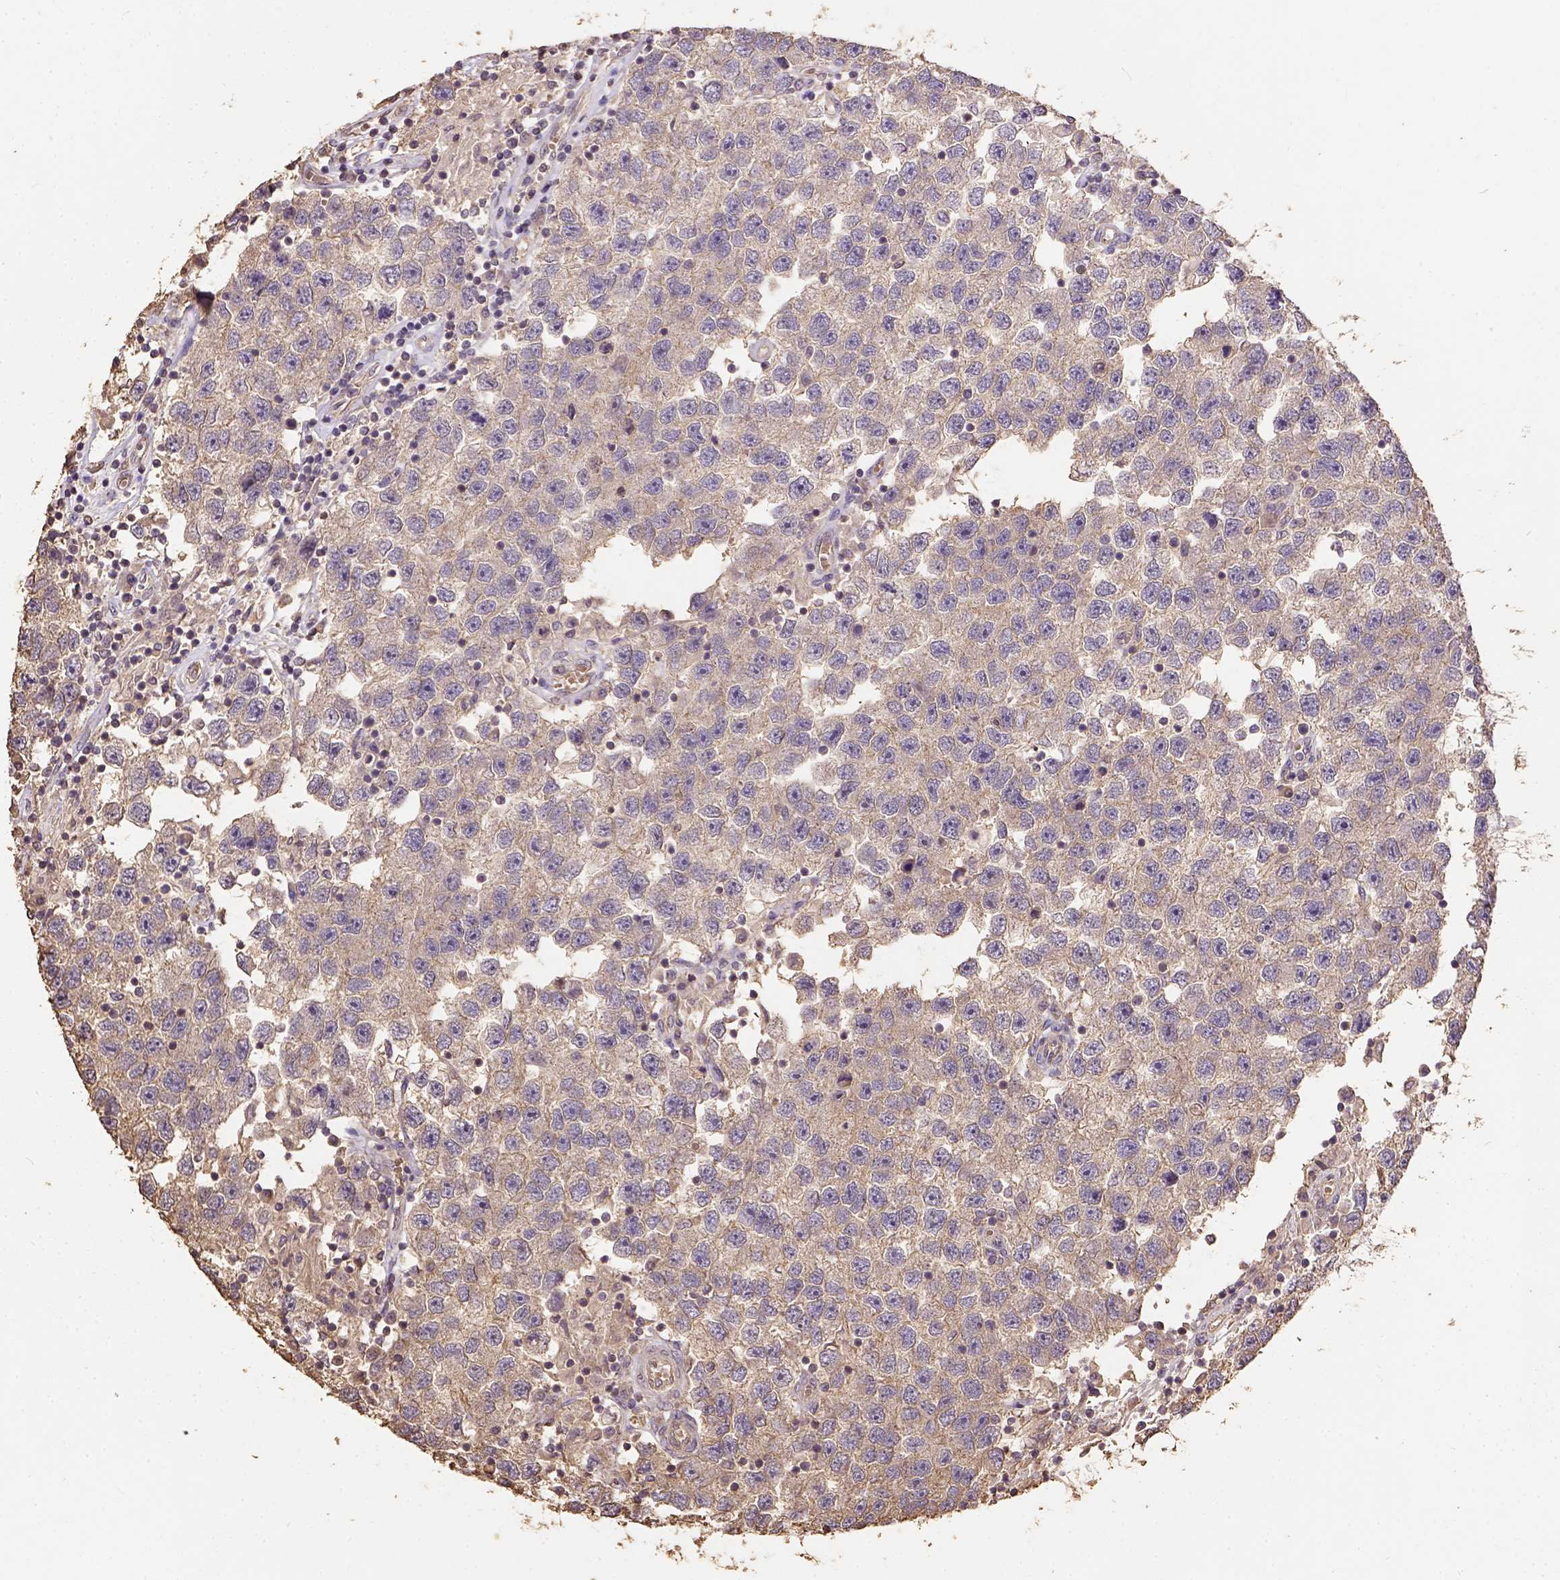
{"staining": {"intensity": "weak", "quantity": ">75%", "location": "cytoplasmic/membranous"}, "tissue": "testis cancer", "cell_type": "Tumor cells", "image_type": "cancer", "snomed": [{"axis": "morphology", "description": "Seminoma, NOS"}, {"axis": "topography", "description": "Testis"}], "caption": "A brown stain labels weak cytoplasmic/membranous positivity of a protein in human testis cancer tumor cells. The protein is stained brown, and the nuclei are stained in blue (DAB IHC with brightfield microscopy, high magnification).", "gene": "ATP1B3", "patient": {"sex": "male", "age": 26}}